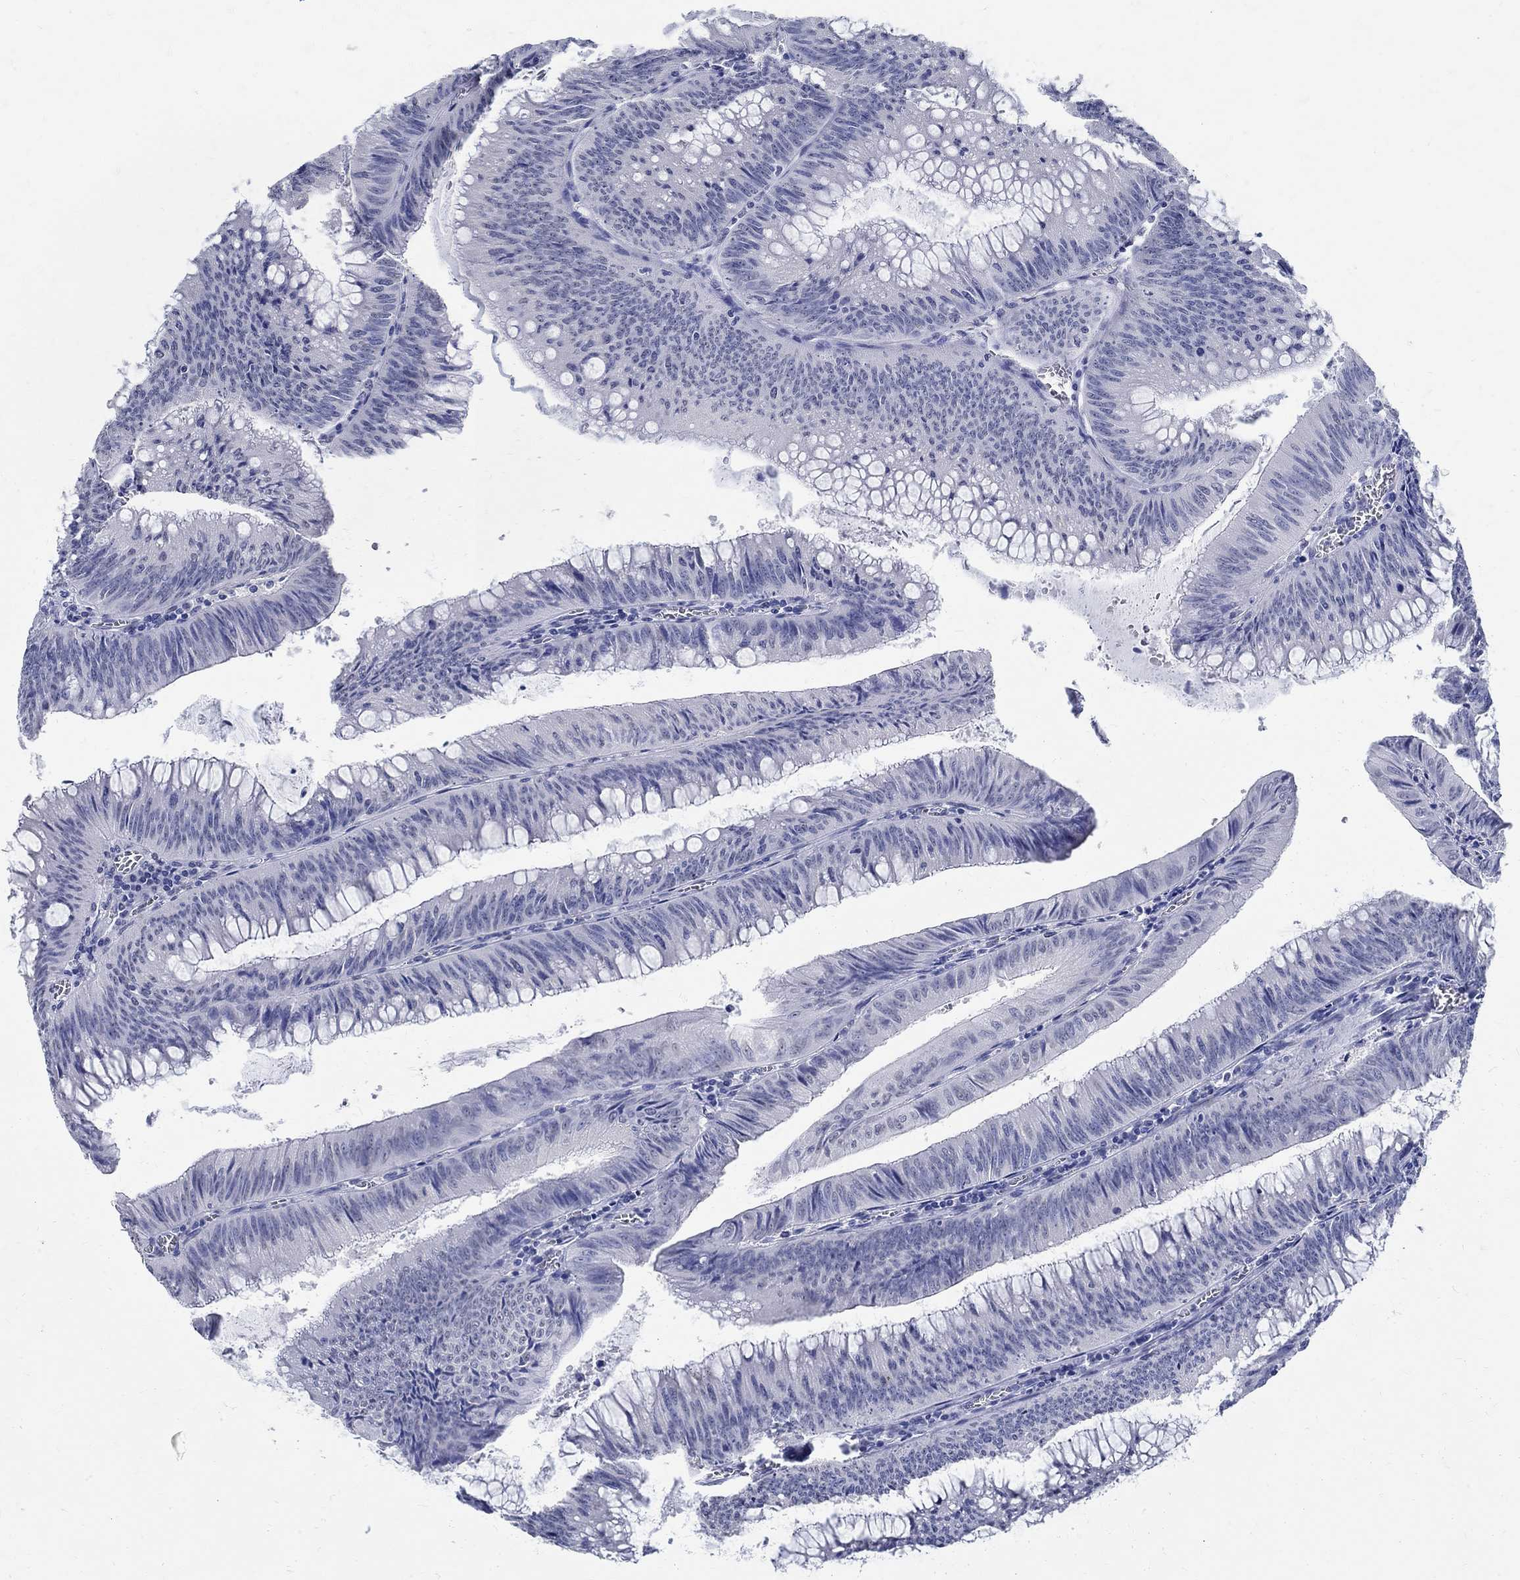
{"staining": {"intensity": "negative", "quantity": "none", "location": "none"}, "tissue": "colorectal cancer", "cell_type": "Tumor cells", "image_type": "cancer", "snomed": [{"axis": "morphology", "description": "Adenocarcinoma, NOS"}, {"axis": "topography", "description": "Rectum"}], "caption": "DAB immunohistochemical staining of human colorectal adenocarcinoma demonstrates no significant staining in tumor cells.", "gene": "TSPAN16", "patient": {"sex": "female", "age": 72}}